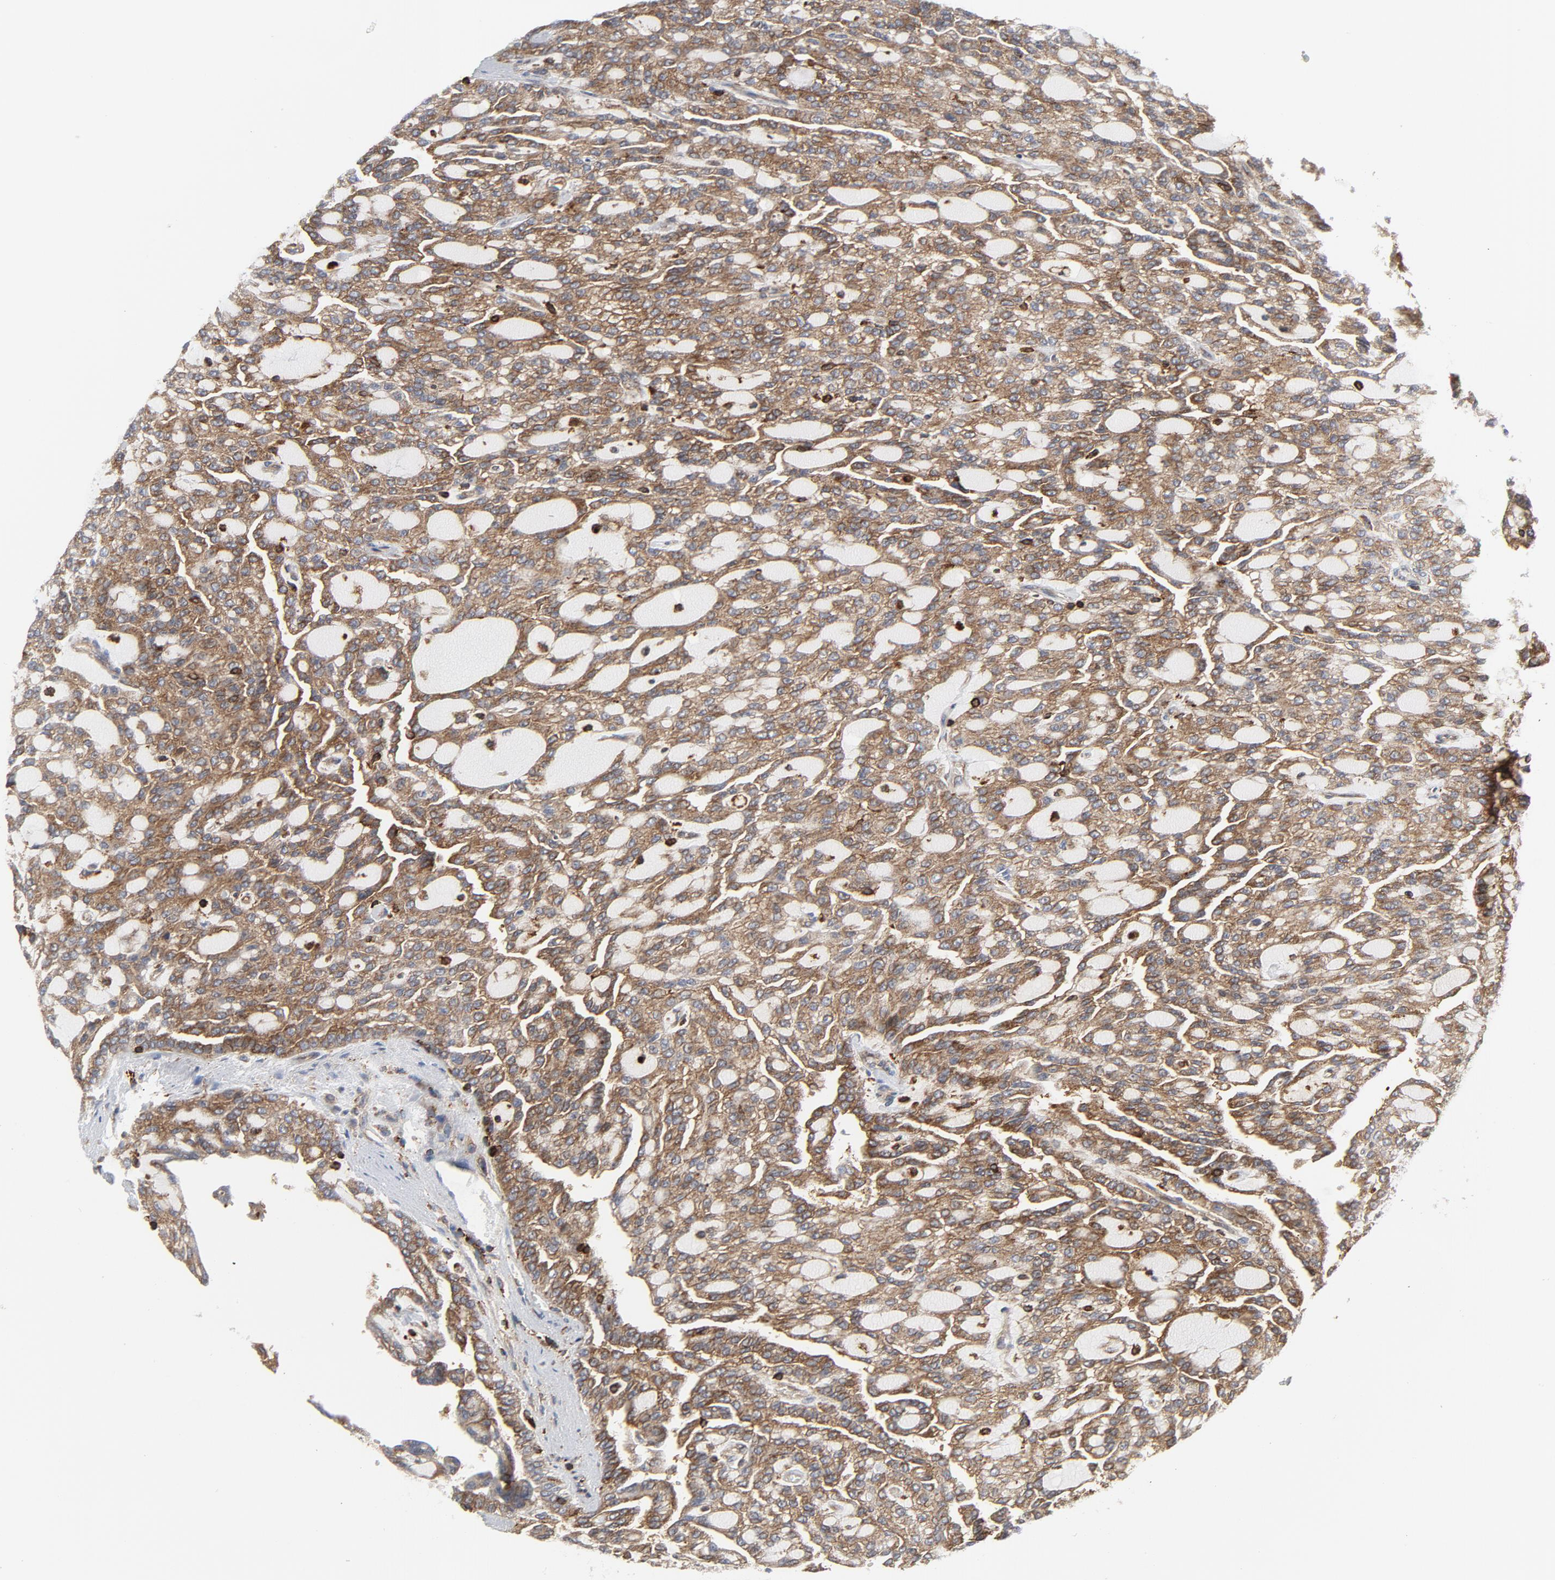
{"staining": {"intensity": "moderate", "quantity": ">75%", "location": "cytoplasmic/membranous"}, "tissue": "renal cancer", "cell_type": "Tumor cells", "image_type": "cancer", "snomed": [{"axis": "morphology", "description": "Adenocarcinoma, NOS"}, {"axis": "topography", "description": "Kidney"}], "caption": "Renal adenocarcinoma was stained to show a protein in brown. There is medium levels of moderate cytoplasmic/membranous staining in approximately >75% of tumor cells. The staining was performed using DAB, with brown indicating positive protein expression. Nuclei are stained blue with hematoxylin.", "gene": "YES1", "patient": {"sex": "male", "age": 63}}